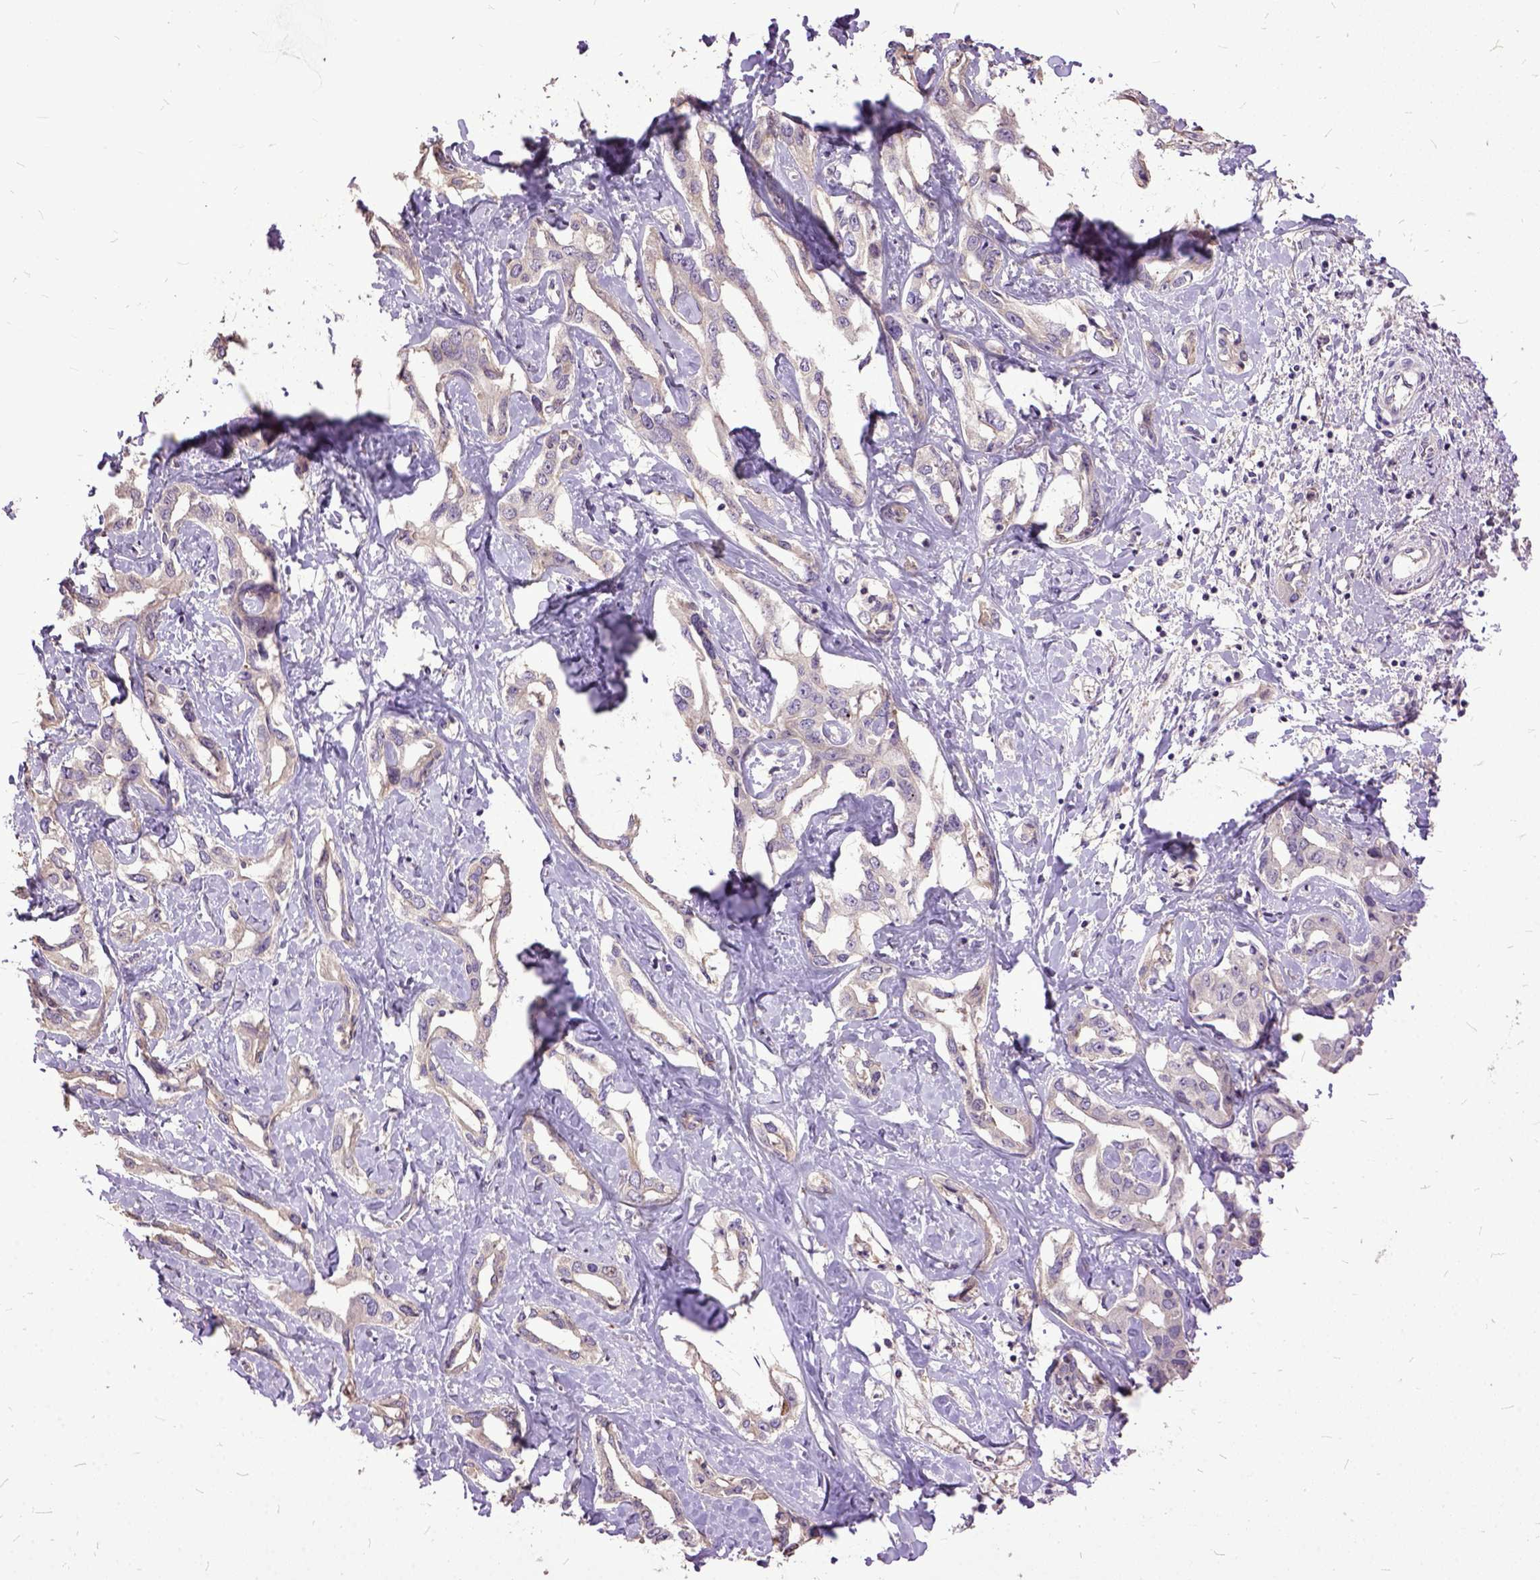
{"staining": {"intensity": "negative", "quantity": "none", "location": "none"}, "tissue": "liver cancer", "cell_type": "Tumor cells", "image_type": "cancer", "snomed": [{"axis": "morphology", "description": "Cholangiocarcinoma"}, {"axis": "topography", "description": "Liver"}], "caption": "Photomicrograph shows no protein expression in tumor cells of liver cancer (cholangiocarcinoma) tissue.", "gene": "AREG", "patient": {"sex": "male", "age": 59}}